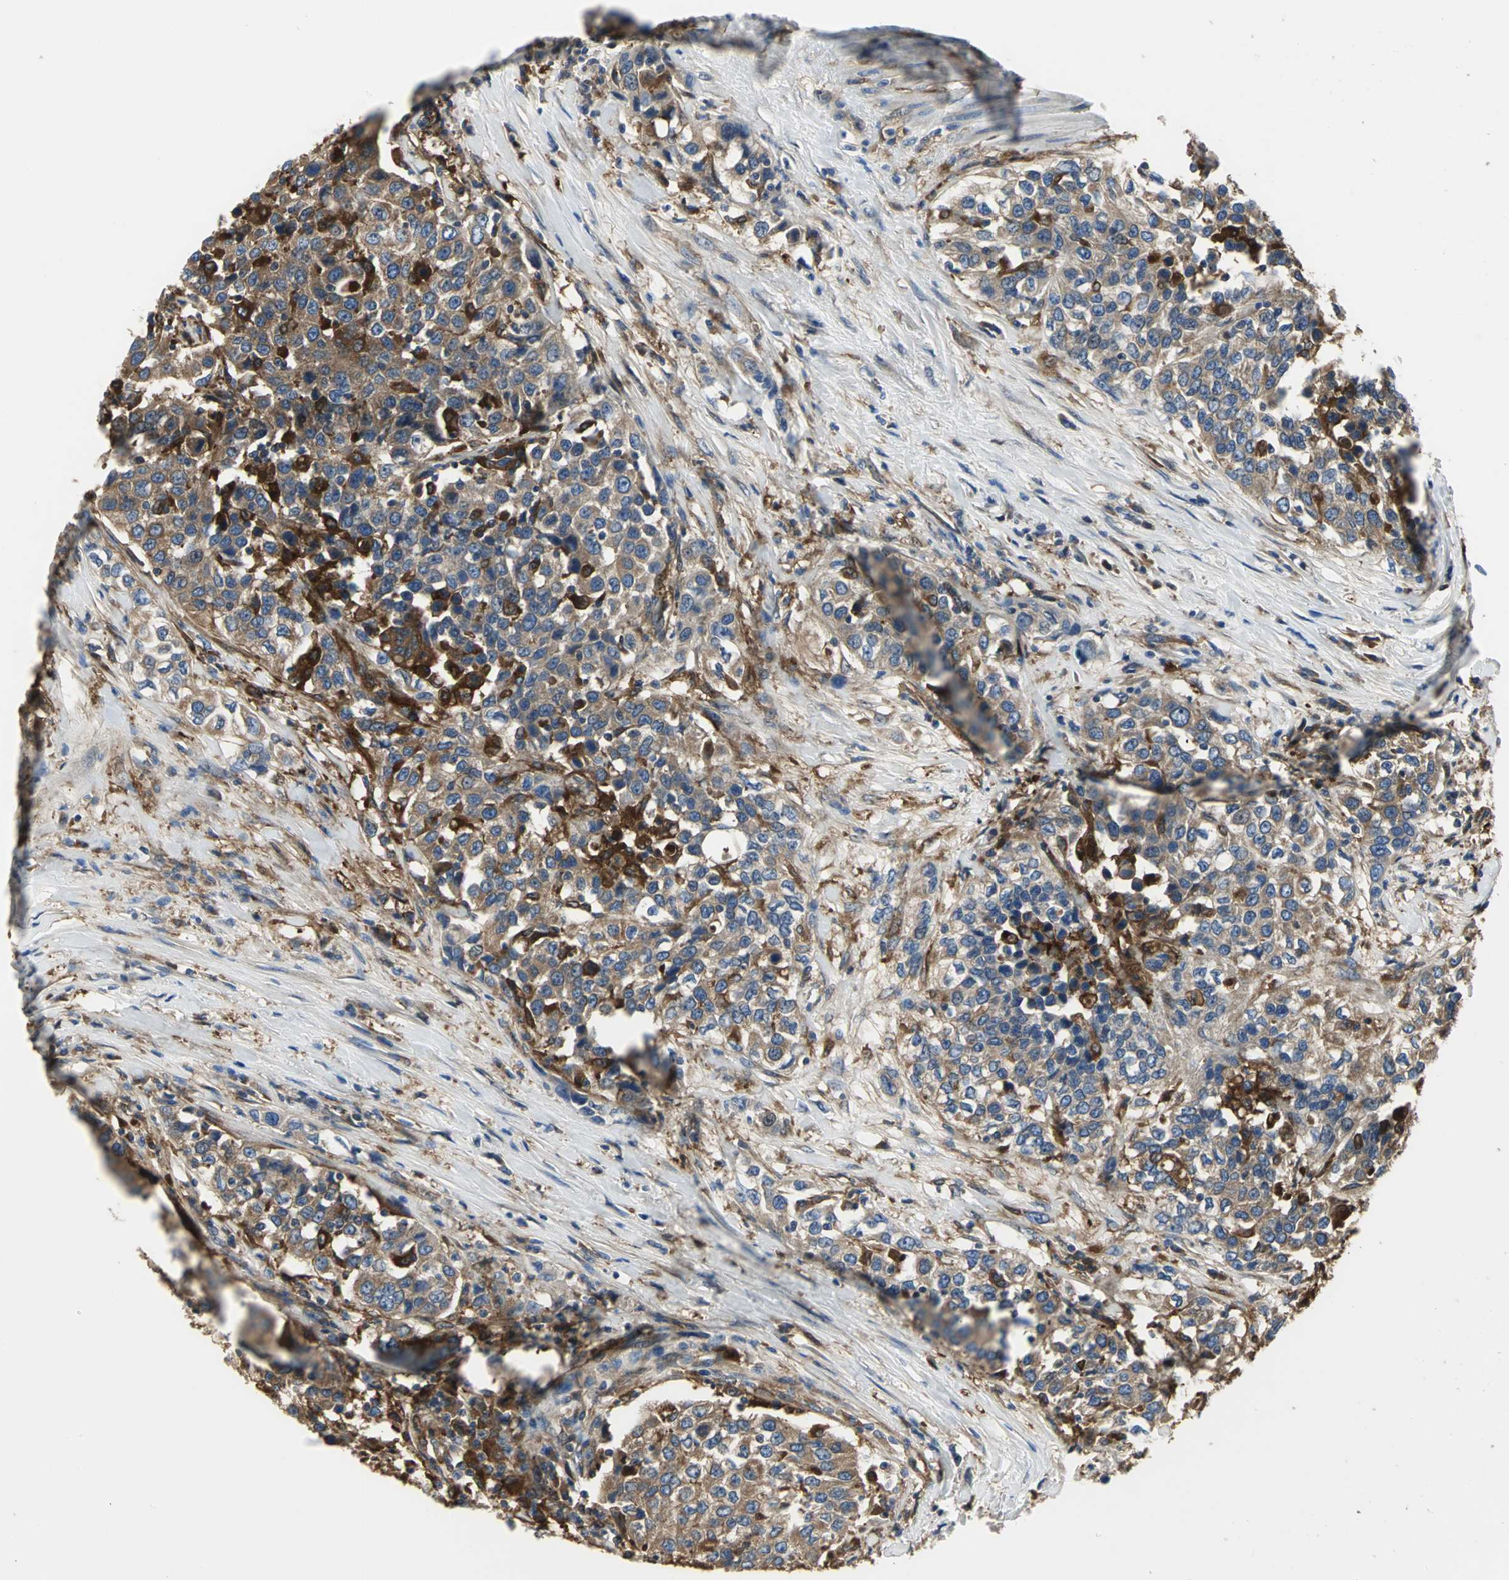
{"staining": {"intensity": "strong", "quantity": ">75%", "location": "cytoplasmic/membranous"}, "tissue": "urothelial cancer", "cell_type": "Tumor cells", "image_type": "cancer", "snomed": [{"axis": "morphology", "description": "Urothelial carcinoma, High grade"}, {"axis": "topography", "description": "Urinary bladder"}], "caption": "DAB immunohistochemical staining of human high-grade urothelial carcinoma demonstrates strong cytoplasmic/membranous protein staining in about >75% of tumor cells. The staining was performed using DAB to visualize the protein expression in brown, while the nuclei were stained in blue with hematoxylin (Magnification: 20x).", "gene": "CHRNB1", "patient": {"sex": "female", "age": 80}}